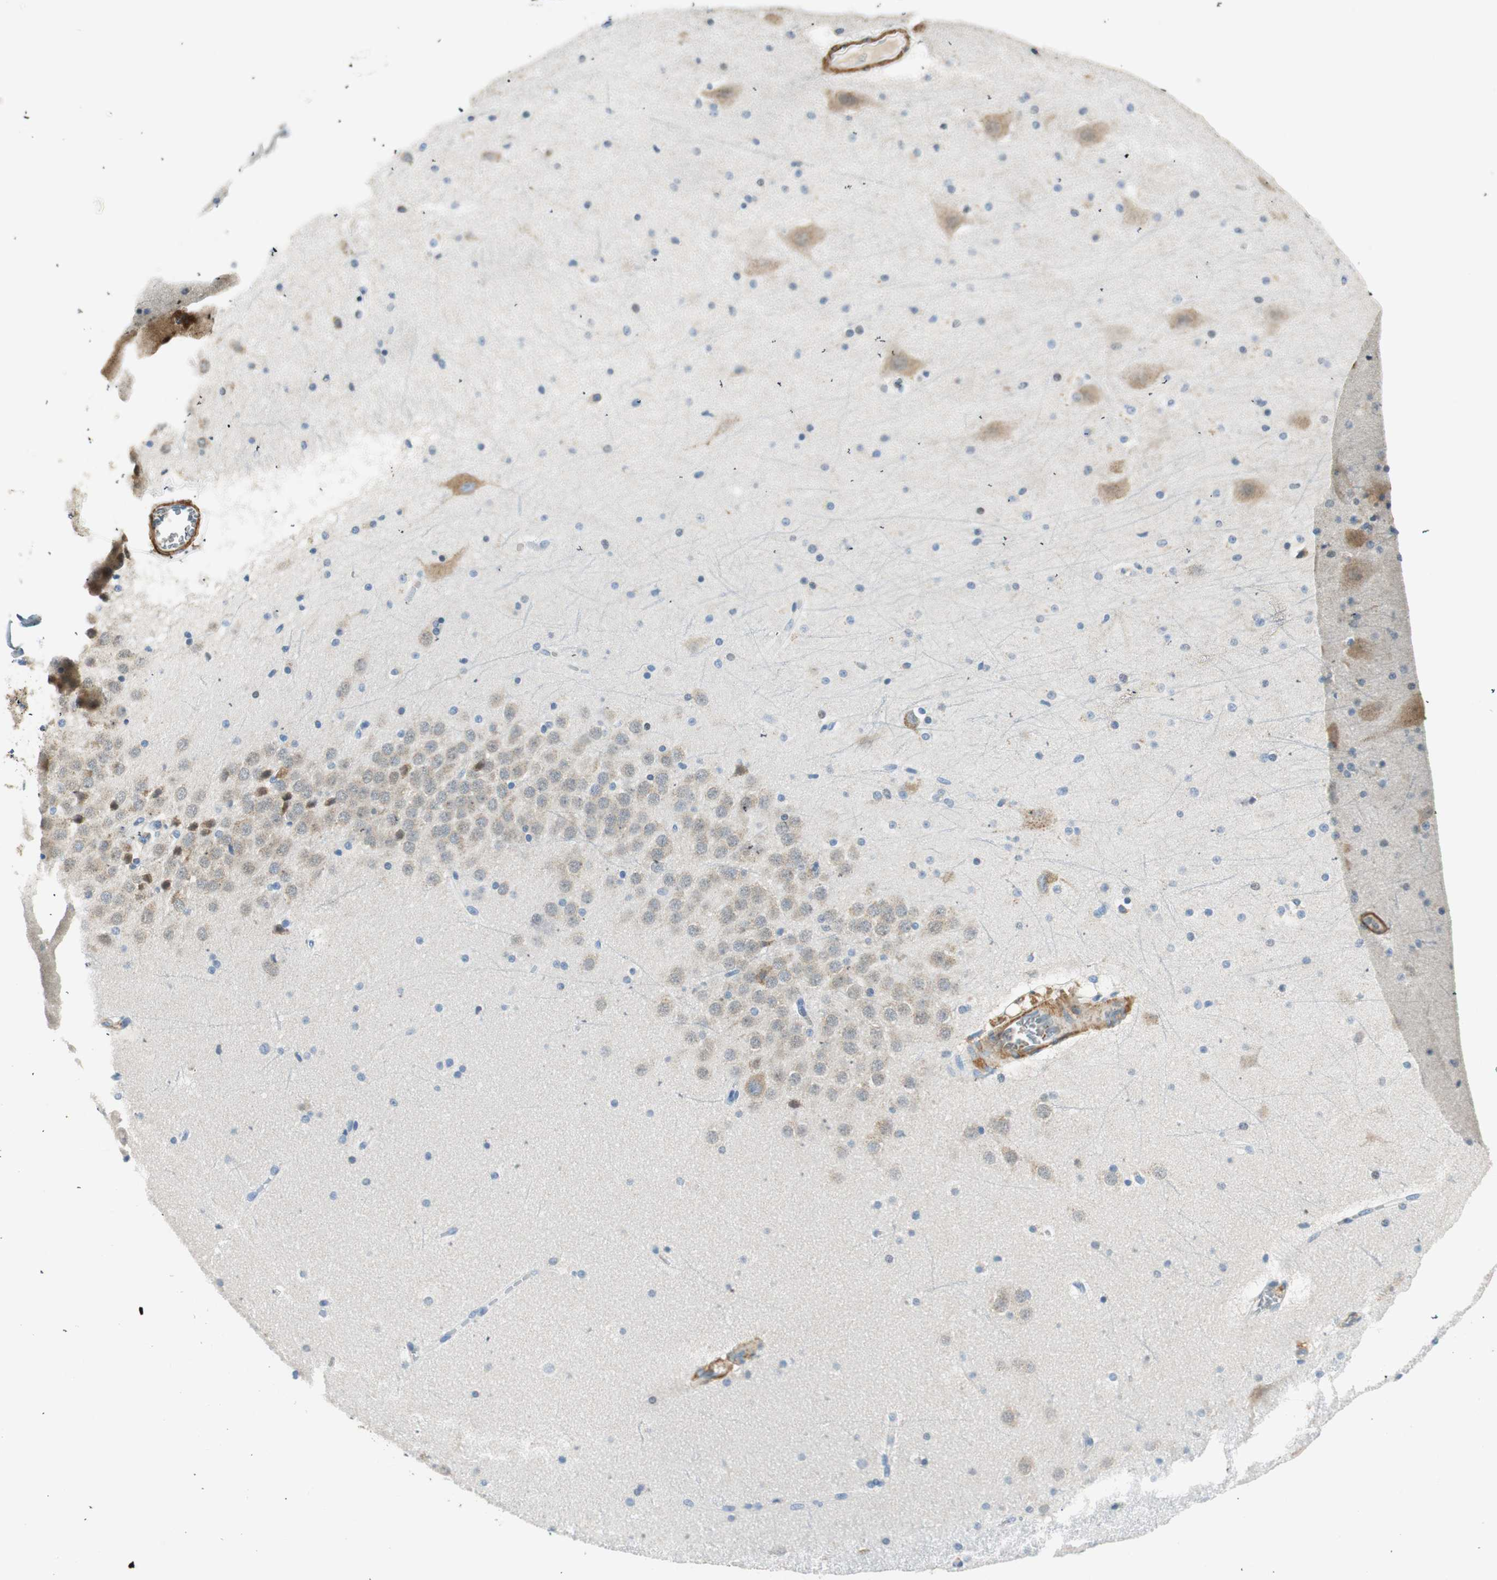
{"staining": {"intensity": "negative", "quantity": "none", "location": "none"}, "tissue": "hippocampus", "cell_type": "Glial cells", "image_type": "normal", "snomed": [{"axis": "morphology", "description": "Normal tissue, NOS"}, {"axis": "topography", "description": "Hippocampus"}], "caption": "High magnification brightfield microscopy of benign hippocampus stained with DAB (3,3'-diaminobenzidine) (brown) and counterstained with hematoxylin (blue): glial cells show no significant expression.", "gene": "RORB", "patient": {"sex": "male", "age": 45}}